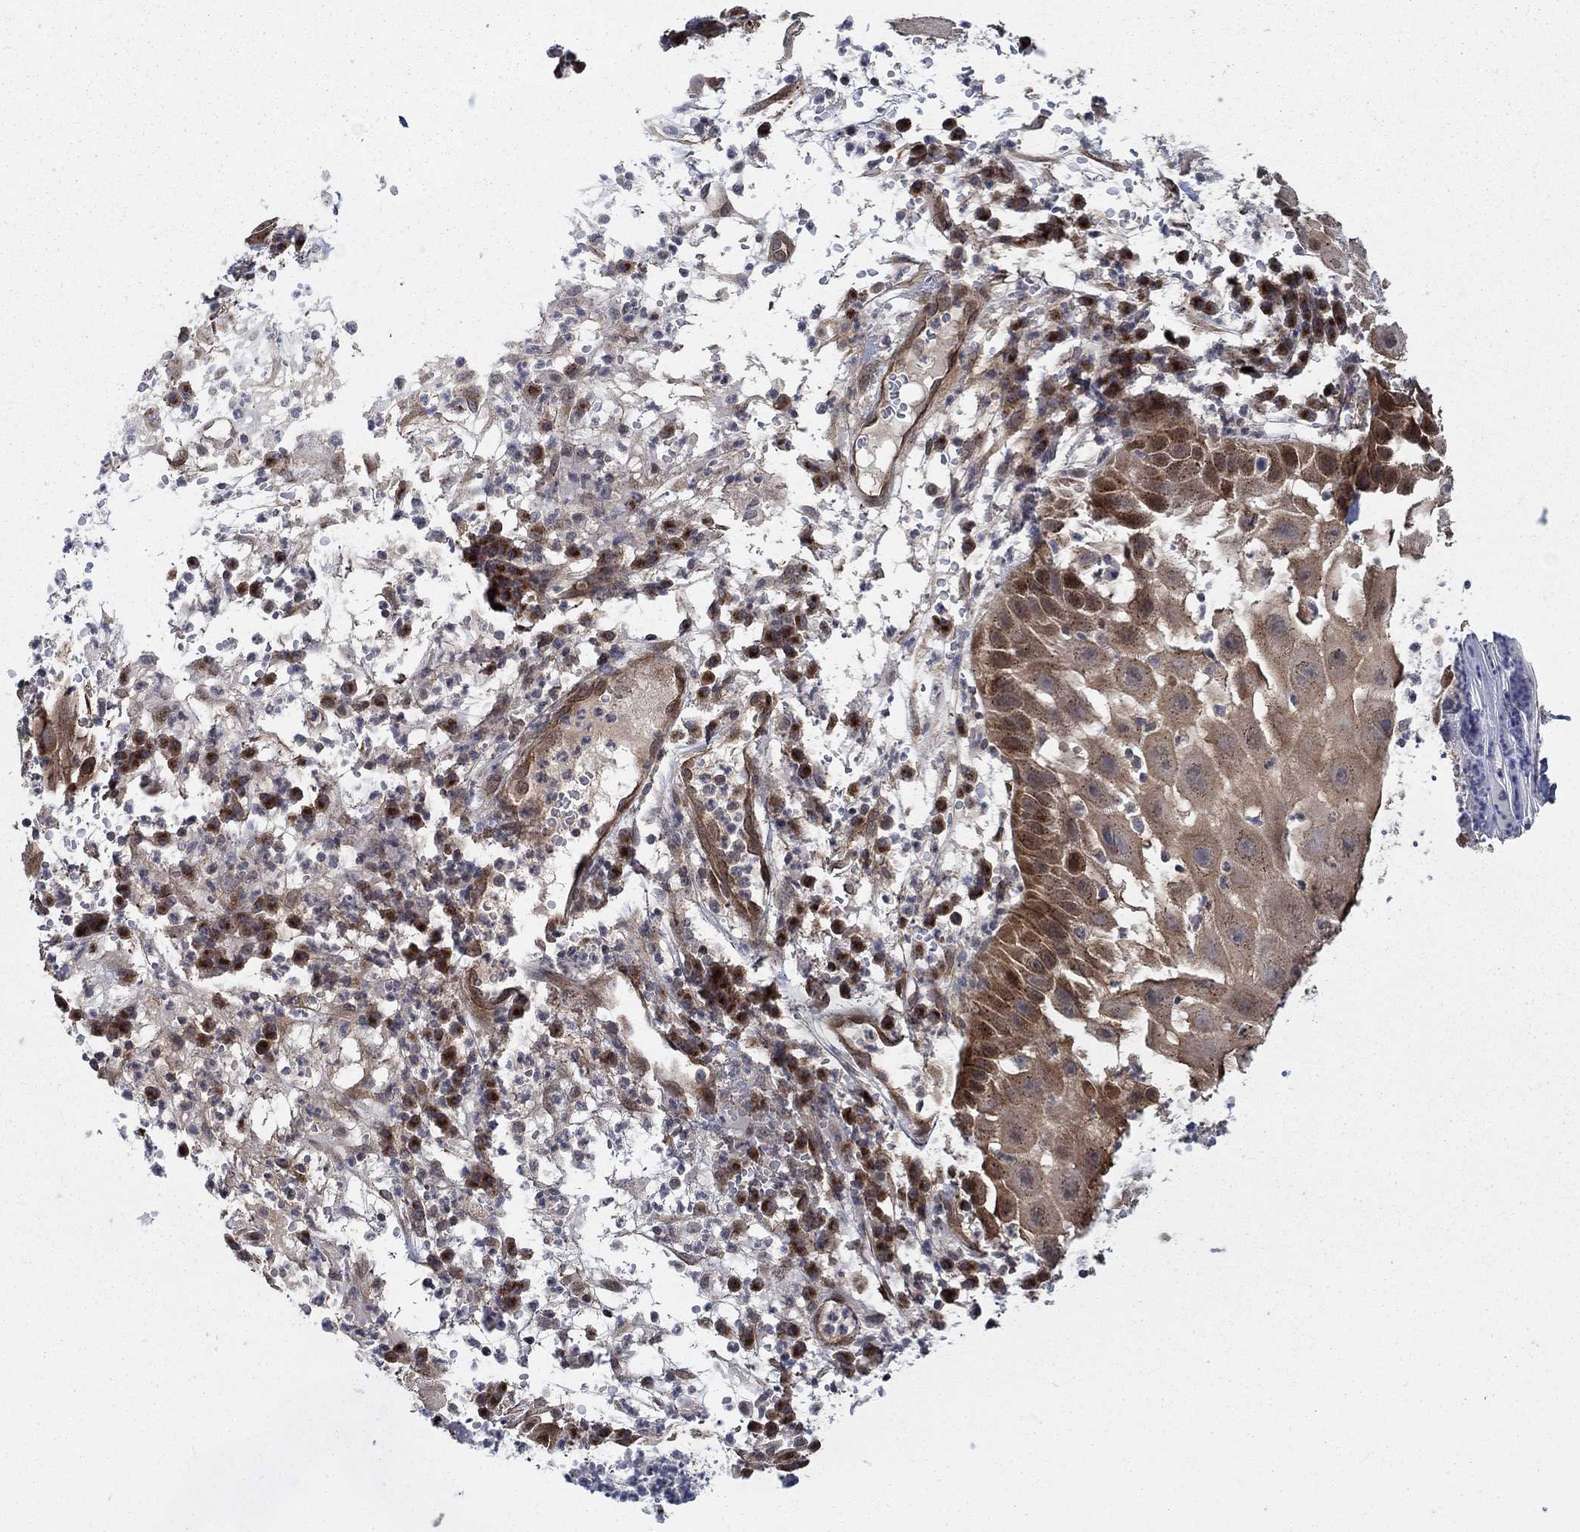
{"staining": {"intensity": "strong", "quantity": "25%-75%", "location": "cytoplasmic/membranous,nuclear"}, "tissue": "skin cancer", "cell_type": "Tumor cells", "image_type": "cancer", "snomed": [{"axis": "morphology", "description": "Normal tissue, NOS"}, {"axis": "morphology", "description": "Squamous cell carcinoma, NOS"}, {"axis": "topography", "description": "Skin"}], "caption": "Skin cancer (squamous cell carcinoma) stained with a brown dye reveals strong cytoplasmic/membranous and nuclear positive positivity in approximately 25%-75% of tumor cells.", "gene": "SH3RF1", "patient": {"sex": "male", "age": 79}}